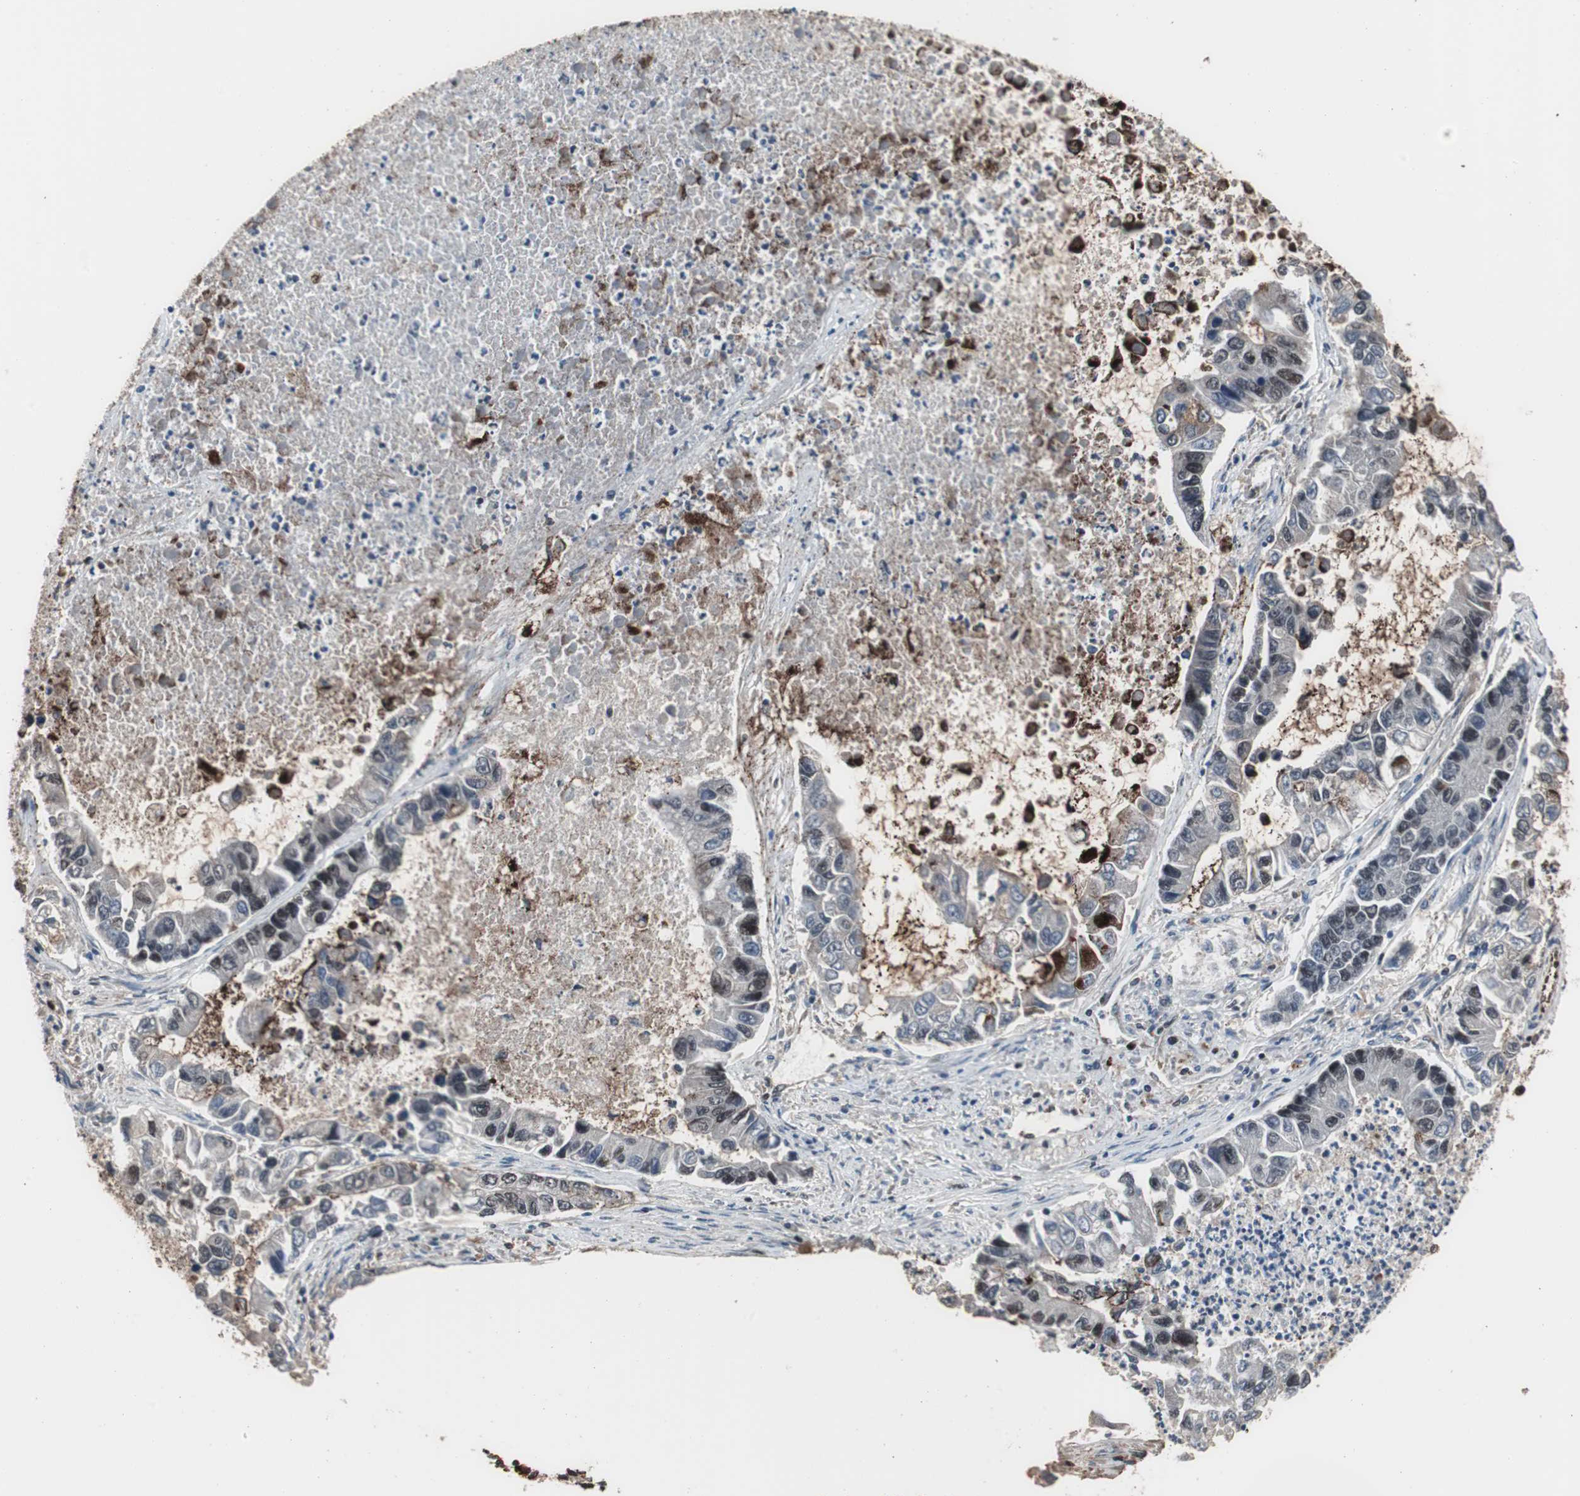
{"staining": {"intensity": "moderate", "quantity": "25%-75%", "location": "nuclear"}, "tissue": "lung cancer", "cell_type": "Tumor cells", "image_type": "cancer", "snomed": [{"axis": "morphology", "description": "Adenocarcinoma, NOS"}, {"axis": "topography", "description": "Lung"}], "caption": "This image exhibits lung adenocarcinoma stained with immunohistochemistry (IHC) to label a protein in brown. The nuclear of tumor cells show moderate positivity for the protein. Nuclei are counter-stained blue.", "gene": "POGZ", "patient": {"sex": "female", "age": 51}}